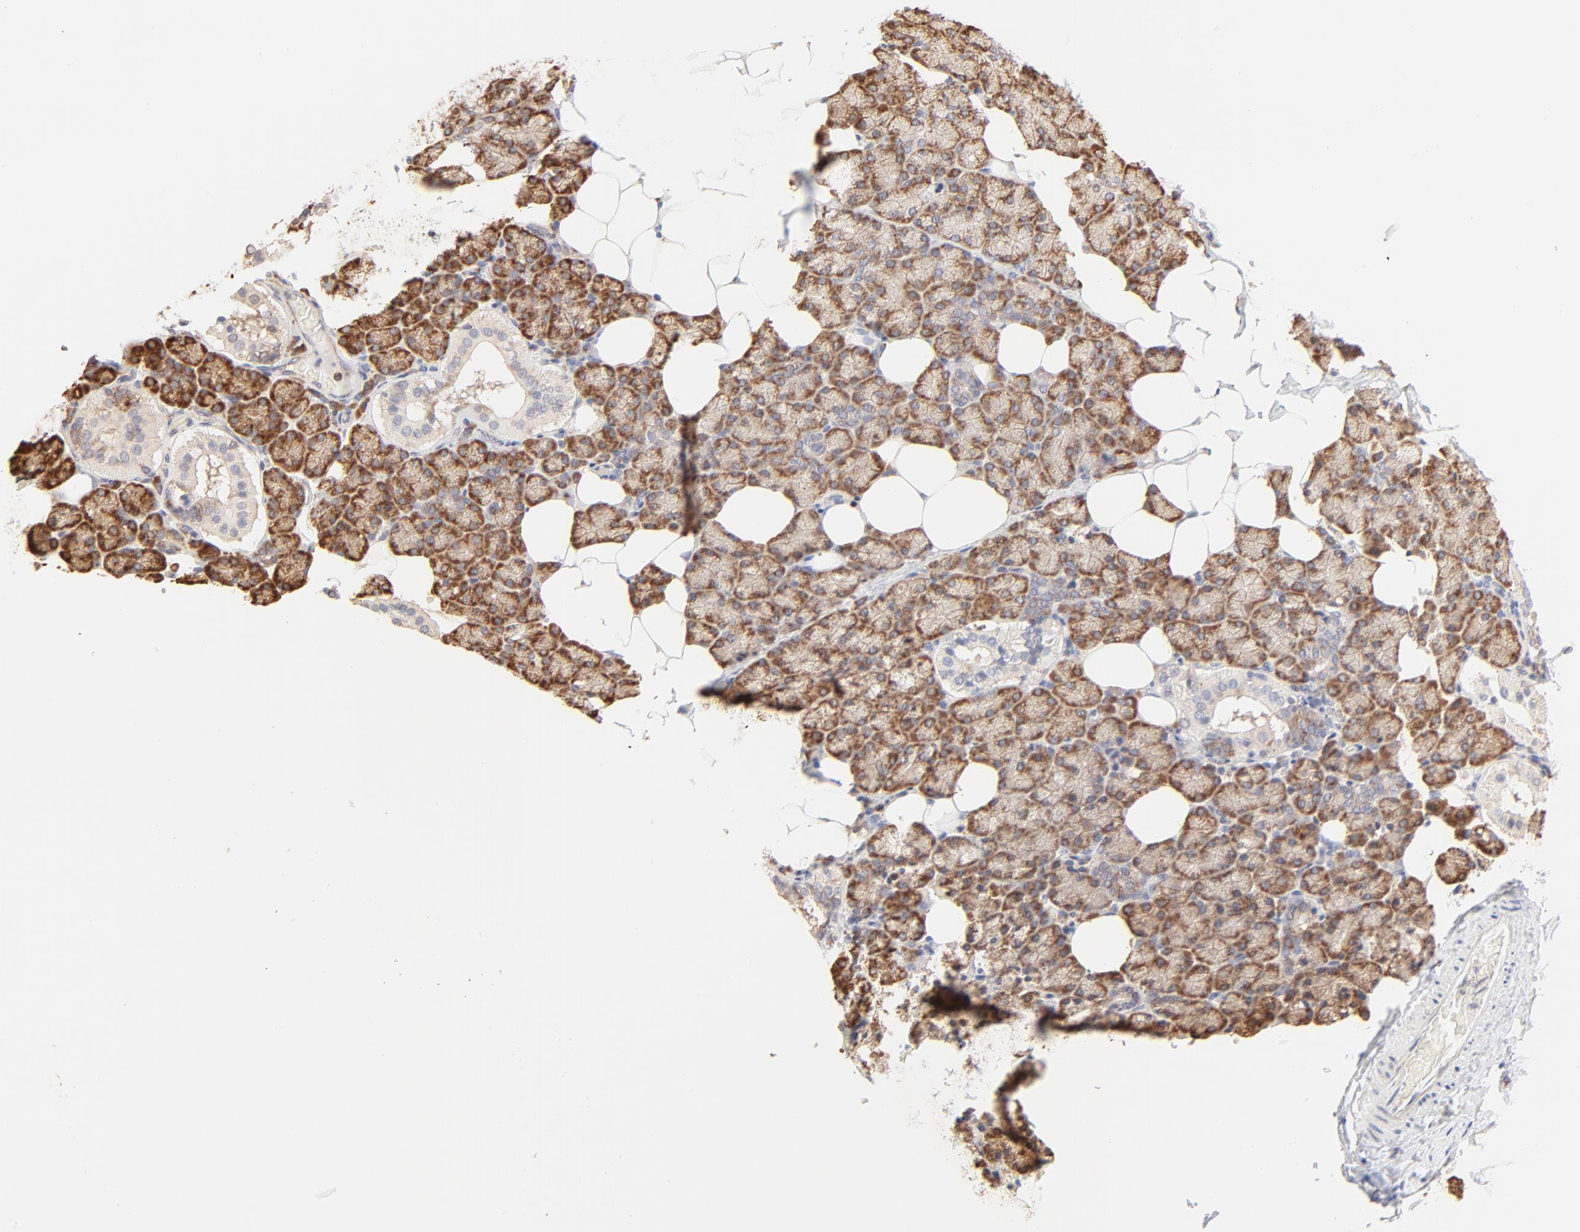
{"staining": {"intensity": "strong", "quantity": ">75%", "location": "cytoplasmic/membranous"}, "tissue": "salivary gland", "cell_type": "Glandular cells", "image_type": "normal", "snomed": [{"axis": "morphology", "description": "Normal tissue, NOS"}, {"axis": "topography", "description": "Lymph node"}, {"axis": "topography", "description": "Salivary gland"}], "caption": "This histopathology image shows immunohistochemistry staining of benign human salivary gland, with high strong cytoplasmic/membranous positivity in about >75% of glandular cells.", "gene": "RPS20", "patient": {"sex": "male", "age": 8}}